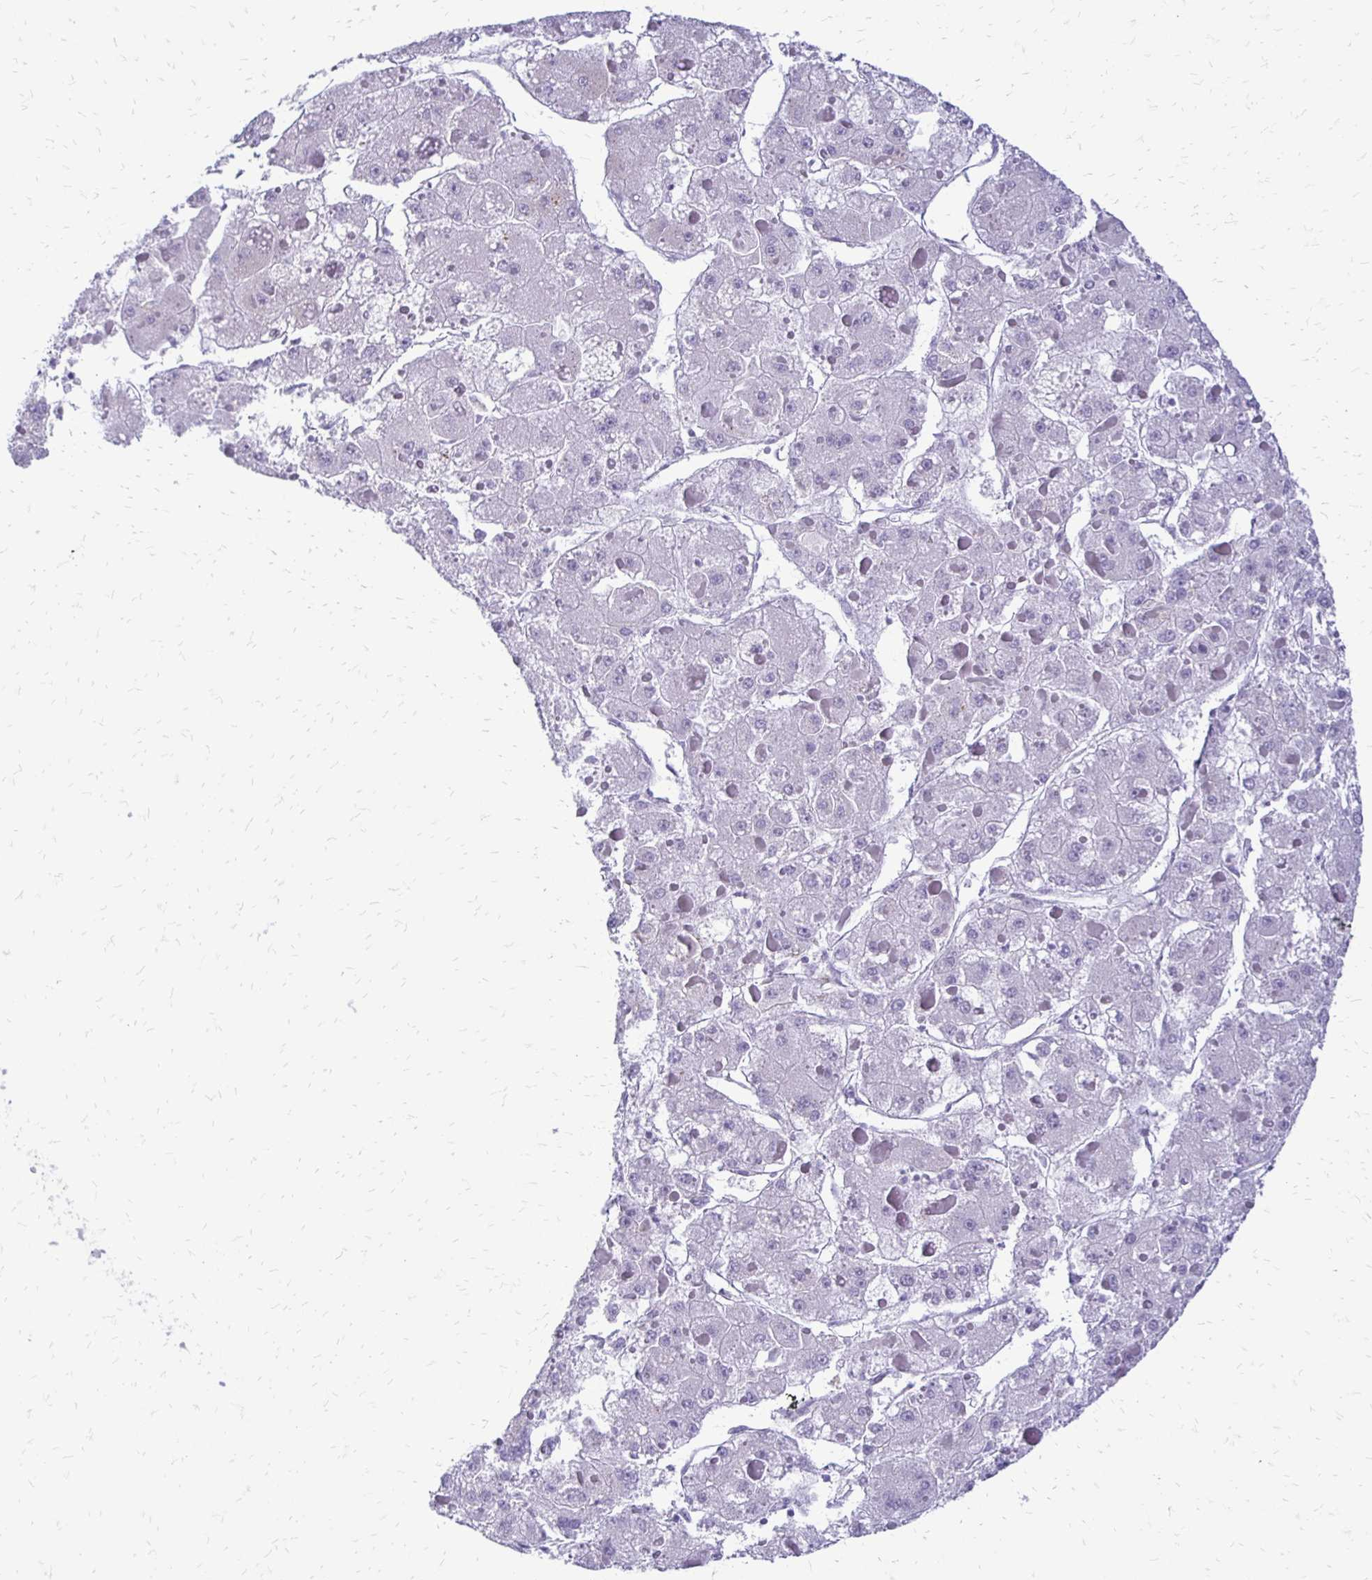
{"staining": {"intensity": "negative", "quantity": "none", "location": "none"}, "tissue": "liver cancer", "cell_type": "Tumor cells", "image_type": "cancer", "snomed": [{"axis": "morphology", "description": "Carcinoma, Hepatocellular, NOS"}, {"axis": "topography", "description": "Liver"}], "caption": "Human liver cancer (hepatocellular carcinoma) stained for a protein using immunohistochemistry shows no staining in tumor cells.", "gene": "EPYC", "patient": {"sex": "female", "age": 73}}